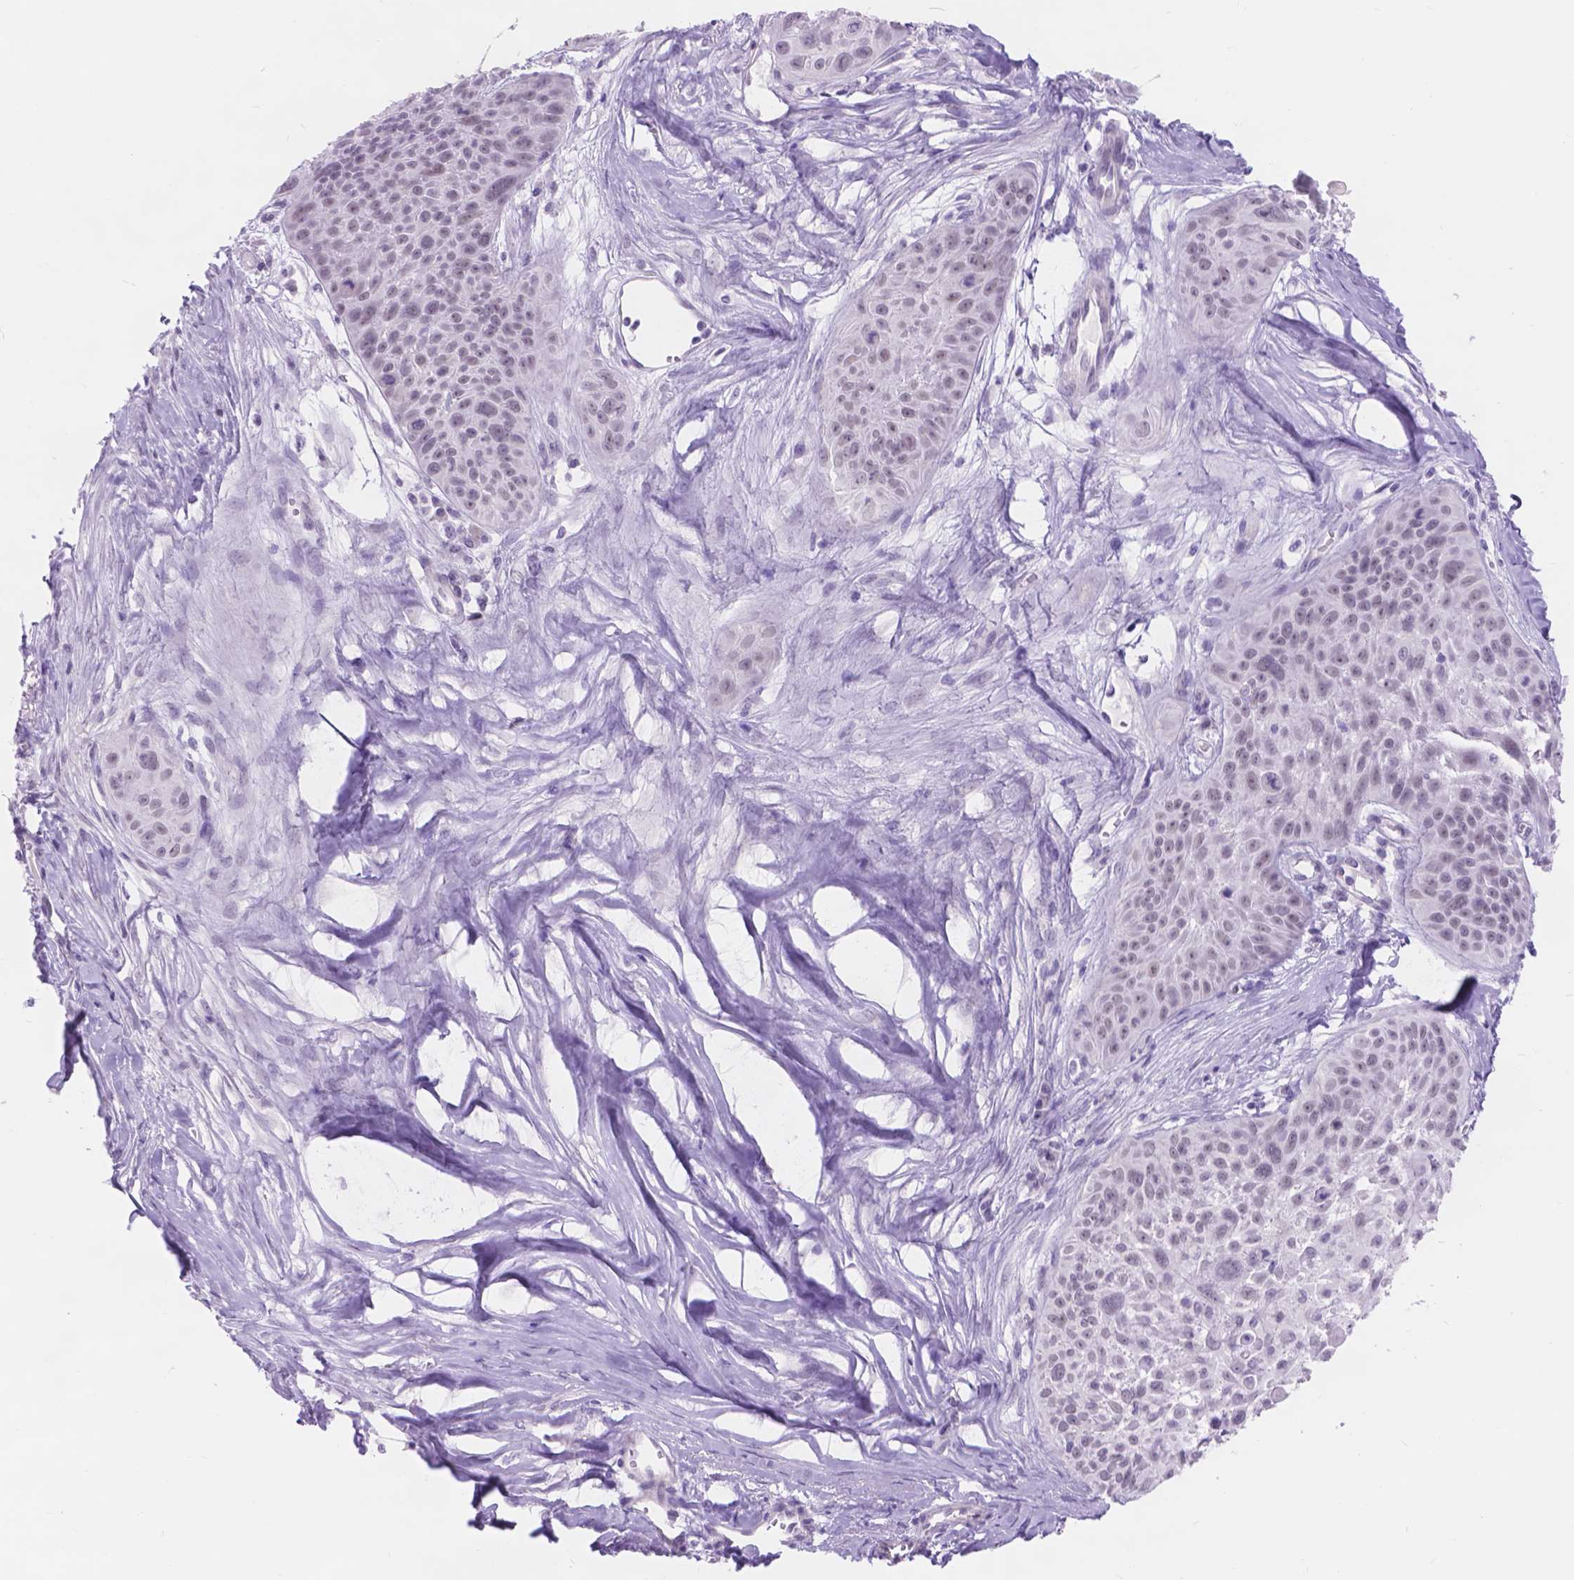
{"staining": {"intensity": "negative", "quantity": "none", "location": "none"}, "tissue": "skin cancer", "cell_type": "Tumor cells", "image_type": "cancer", "snomed": [{"axis": "morphology", "description": "Squamous cell carcinoma, NOS"}, {"axis": "topography", "description": "Skin"}, {"axis": "topography", "description": "Anal"}], "caption": "Immunohistochemistry histopathology image of neoplastic tissue: skin cancer stained with DAB demonstrates no significant protein expression in tumor cells. (Immunohistochemistry, brightfield microscopy, high magnification).", "gene": "DCC", "patient": {"sex": "female", "age": 75}}